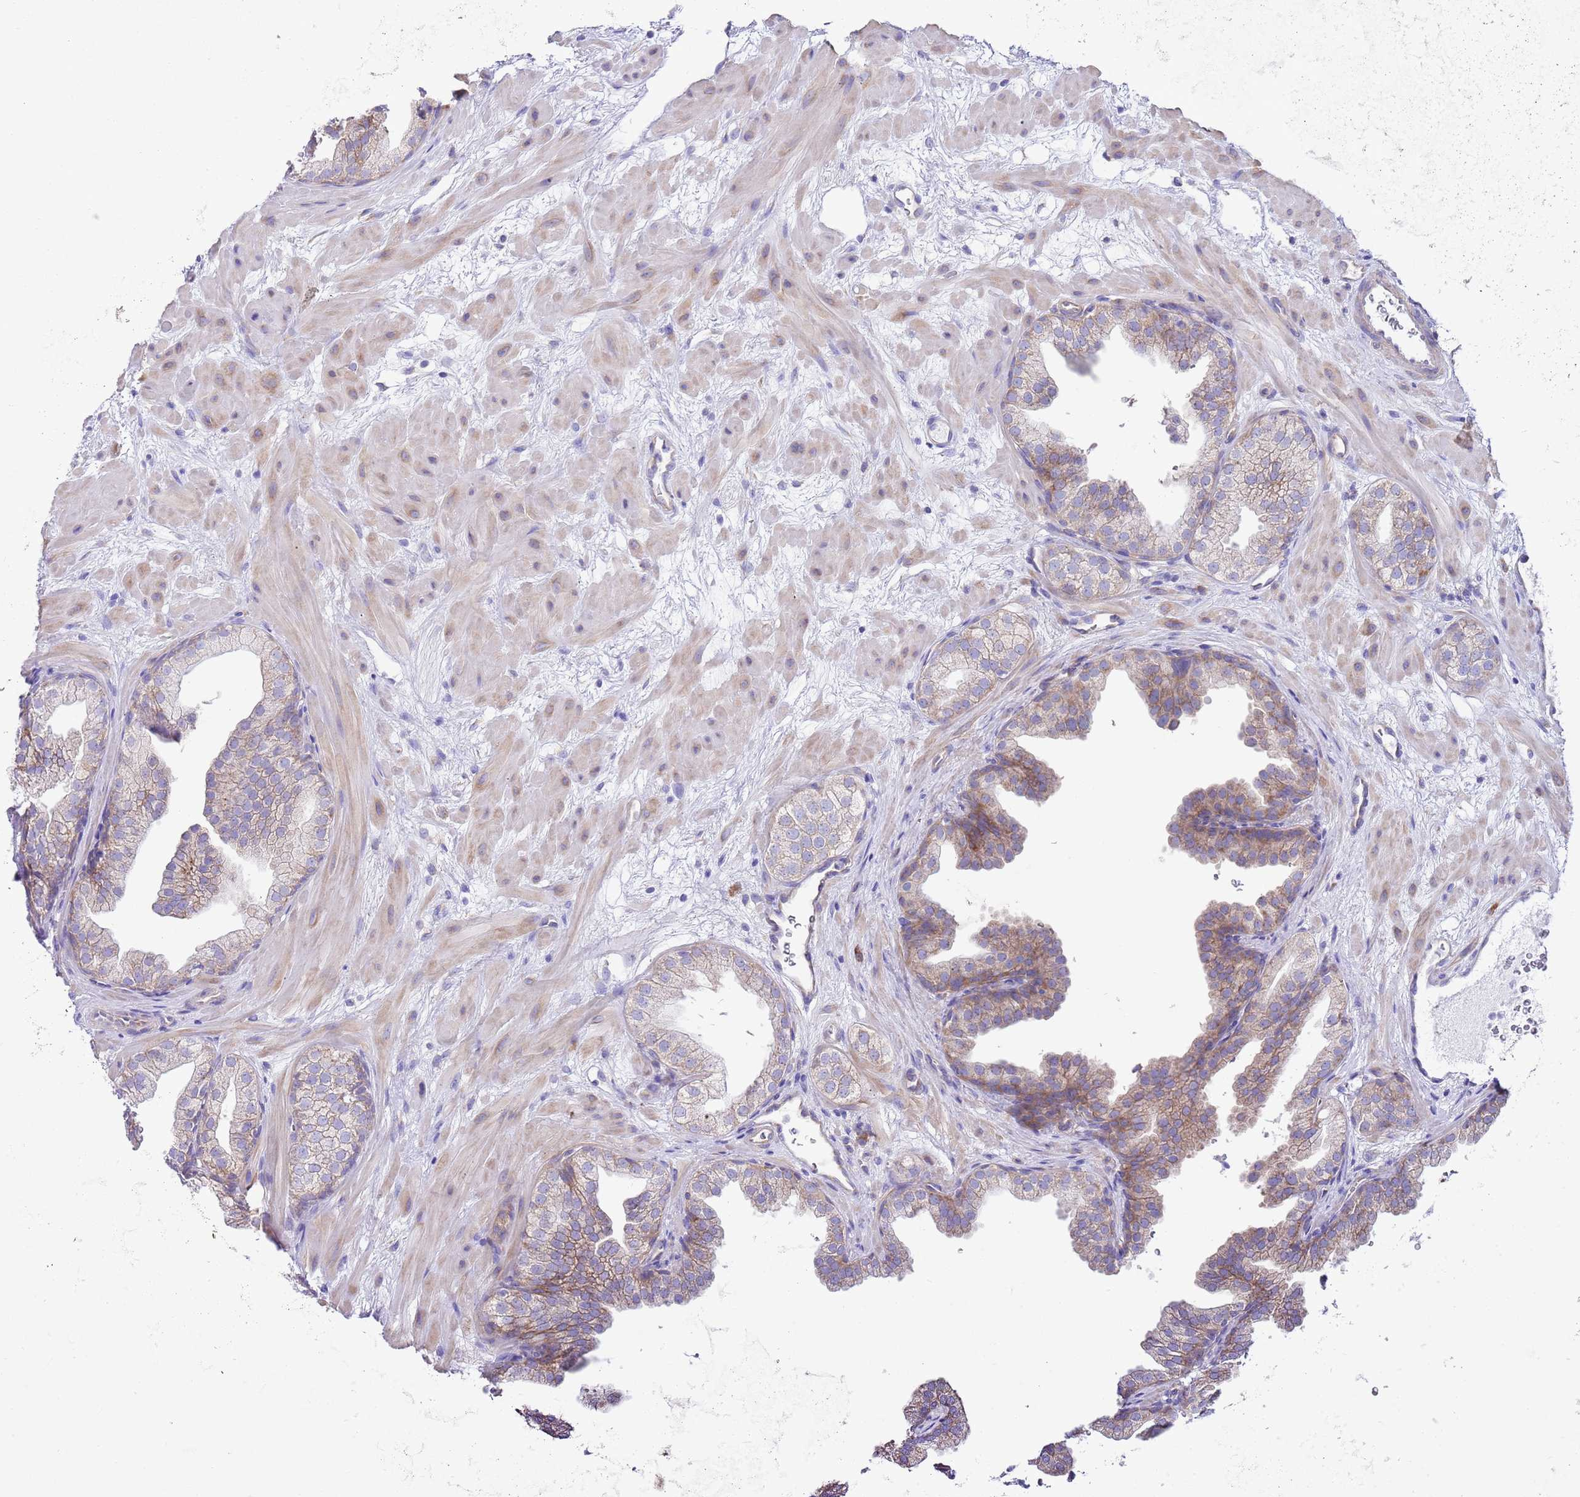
{"staining": {"intensity": "moderate", "quantity": "25%-75%", "location": "cytoplasmic/membranous"}, "tissue": "prostate", "cell_type": "Glandular cells", "image_type": "normal", "snomed": [{"axis": "morphology", "description": "Normal tissue, NOS"}, {"axis": "topography", "description": "Prostate"}], "caption": "Prostate stained with DAB immunohistochemistry (IHC) shows medium levels of moderate cytoplasmic/membranous positivity in about 25%-75% of glandular cells. (DAB (3,3'-diaminobenzidine) = brown stain, brightfield microscopy at high magnification).", "gene": "RPS10", "patient": {"sex": "male", "age": 37}}